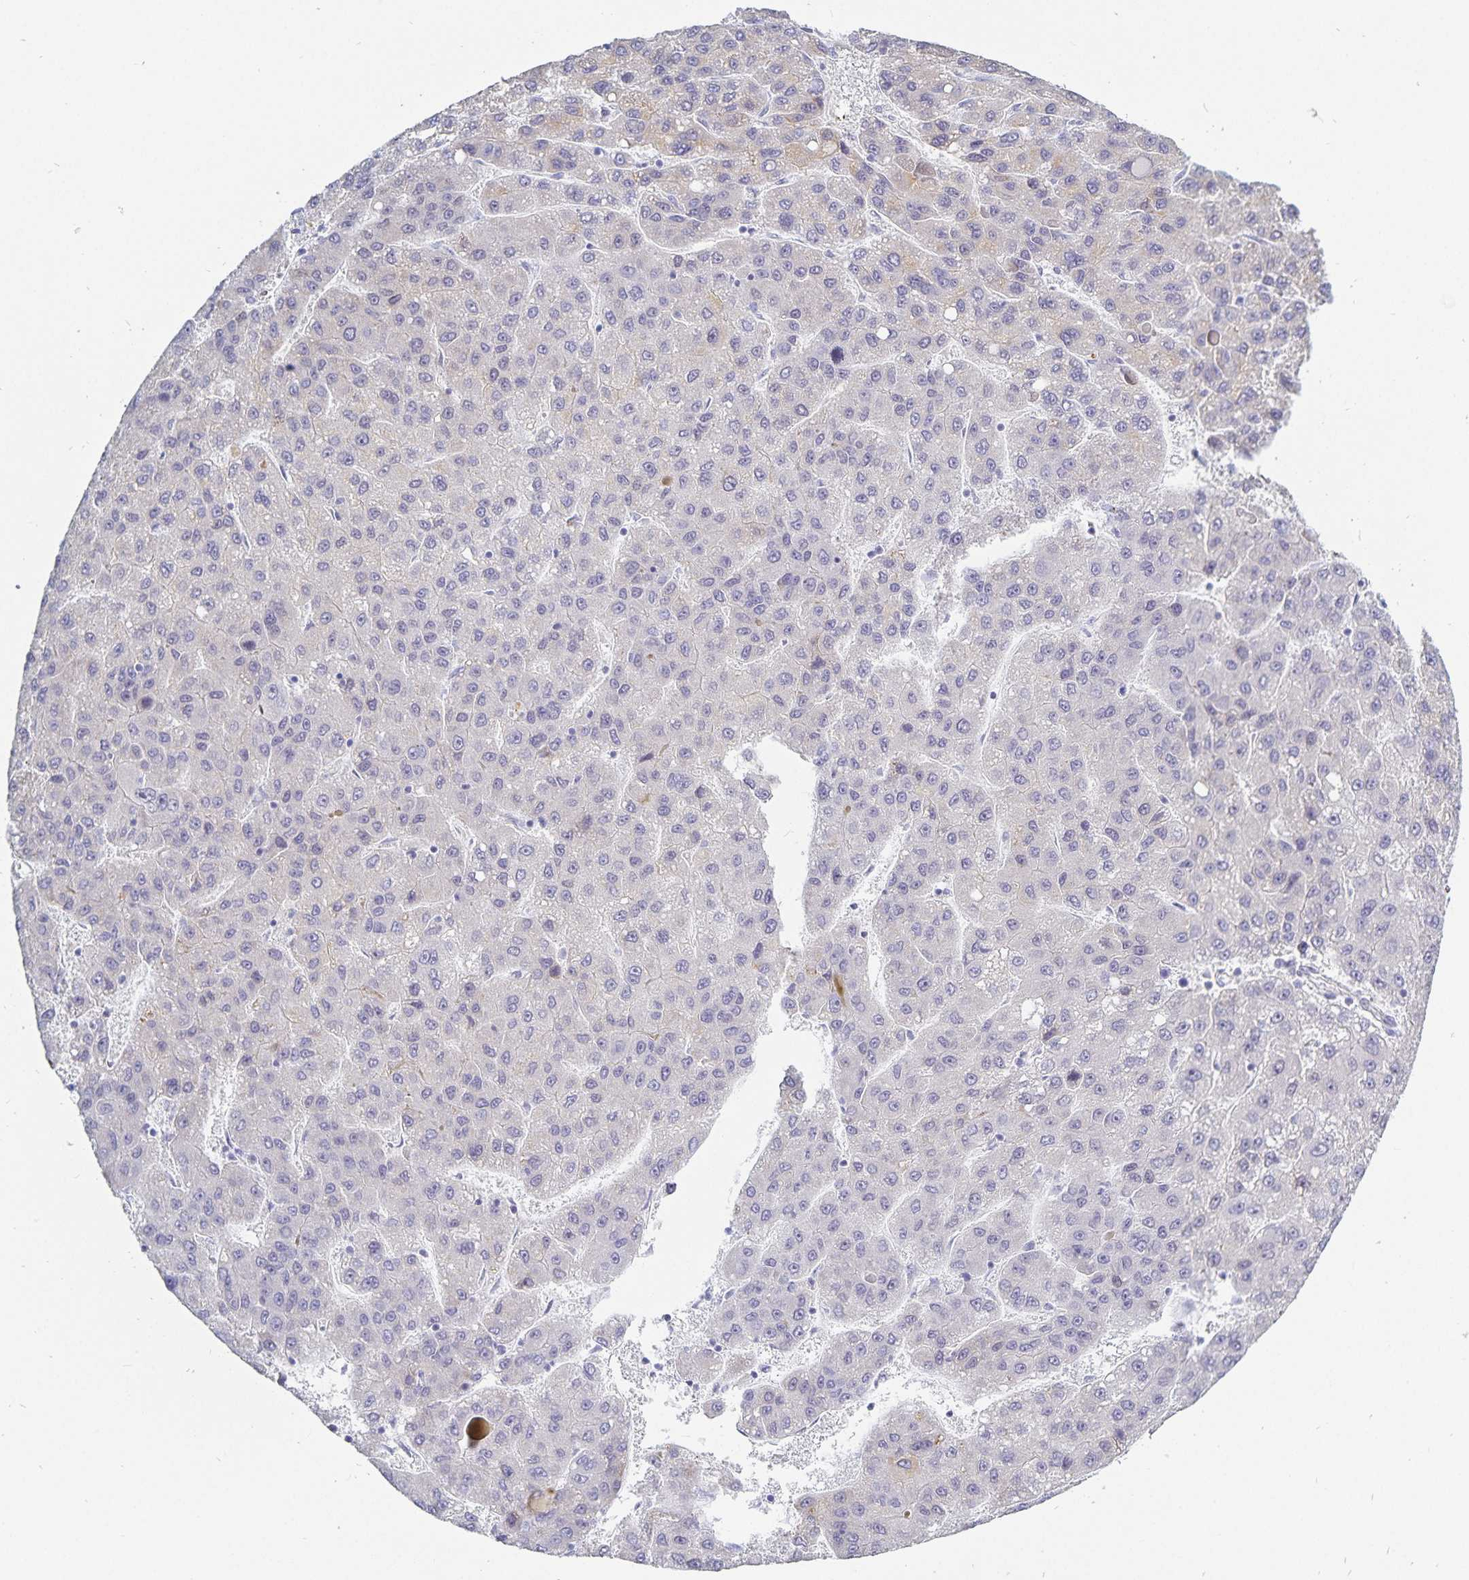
{"staining": {"intensity": "negative", "quantity": "none", "location": "none"}, "tissue": "liver cancer", "cell_type": "Tumor cells", "image_type": "cancer", "snomed": [{"axis": "morphology", "description": "Carcinoma, Hepatocellular, NOS"}, {"axis": "topography", "description": "Liver"}], "caption": "Immunohistochemical staining of human liver cancer demonstrates no significant staining in tumor cells.", "gene": "HMGB3", "patient": {"sex": "female", "age": 82}}